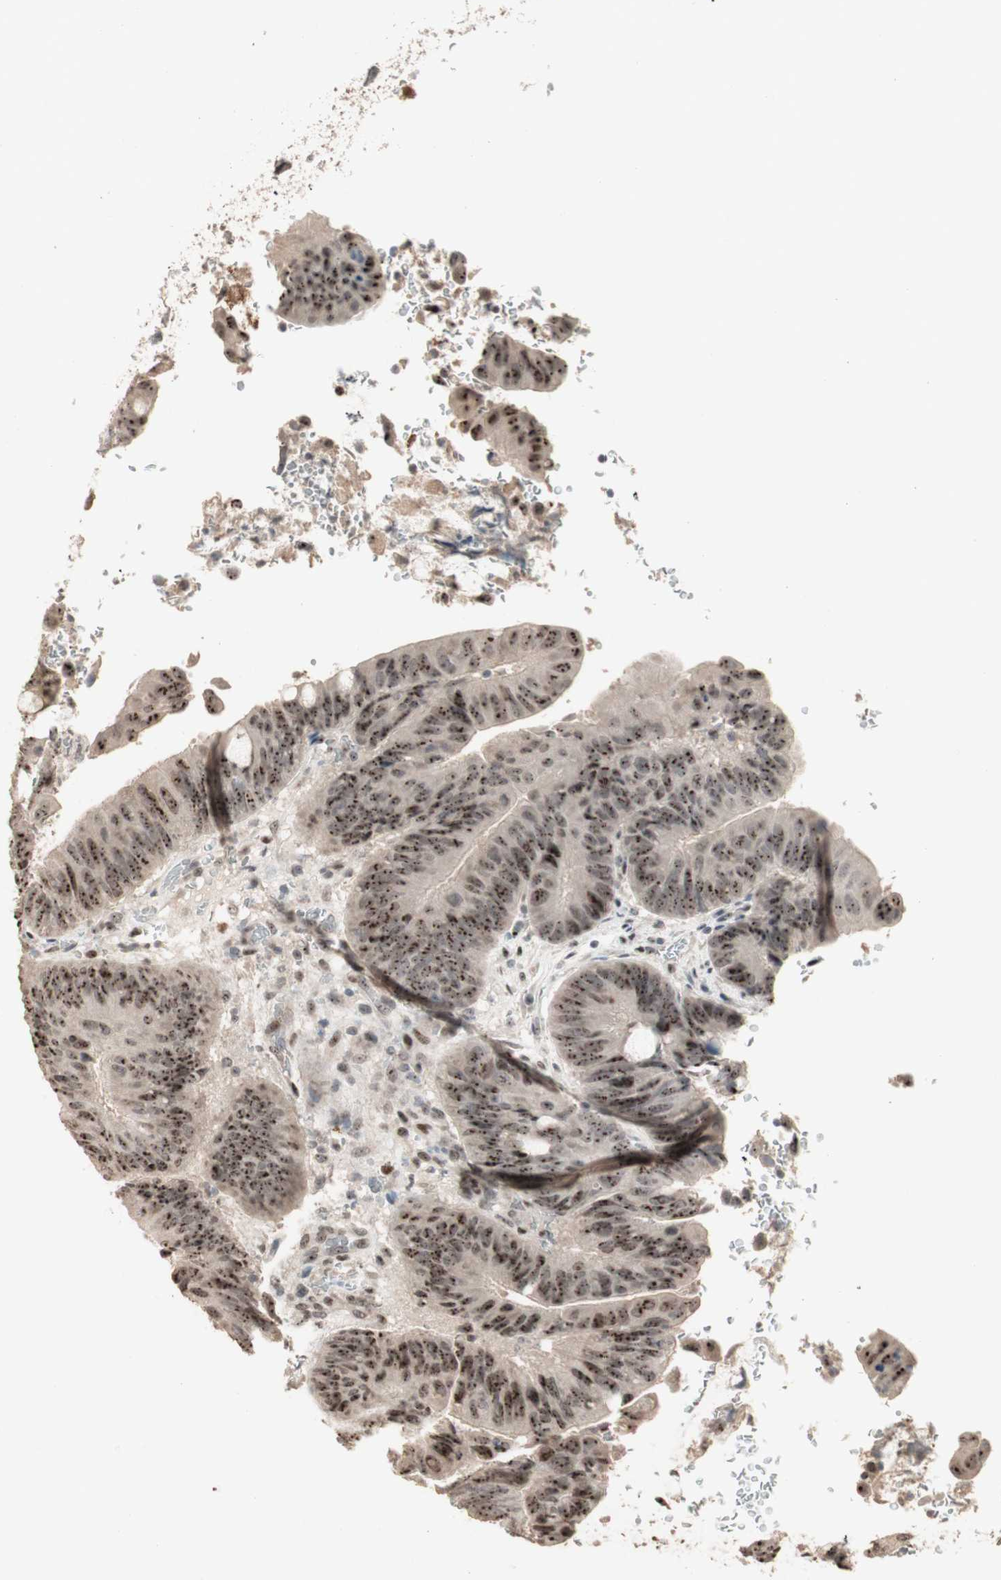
{"staining": {"intensity": "strong", "quantity": ">75%", "location": "nuclear"}, "tissue": "colorectal cancer", "cell_type": "Tumor cells", "image_type": "cancer", "snomed": [{"axis": "morphology", "description": "Normal tissue, NOS"}, {"axis": "morphology", "description": "Adenocarcinoma, NOS"}, {"axis": "topography", "description": "Rectum"}, {"axis": "topography", "description": "Peripheral nerve tissue"}], "caption": "IHC of colorectal adenocarcinoma exhibits high levels of strong nuclear staining in about >75% of tumor cells.", "gene": "ETV4", "patient": {"sex": "male", "age": 92}}